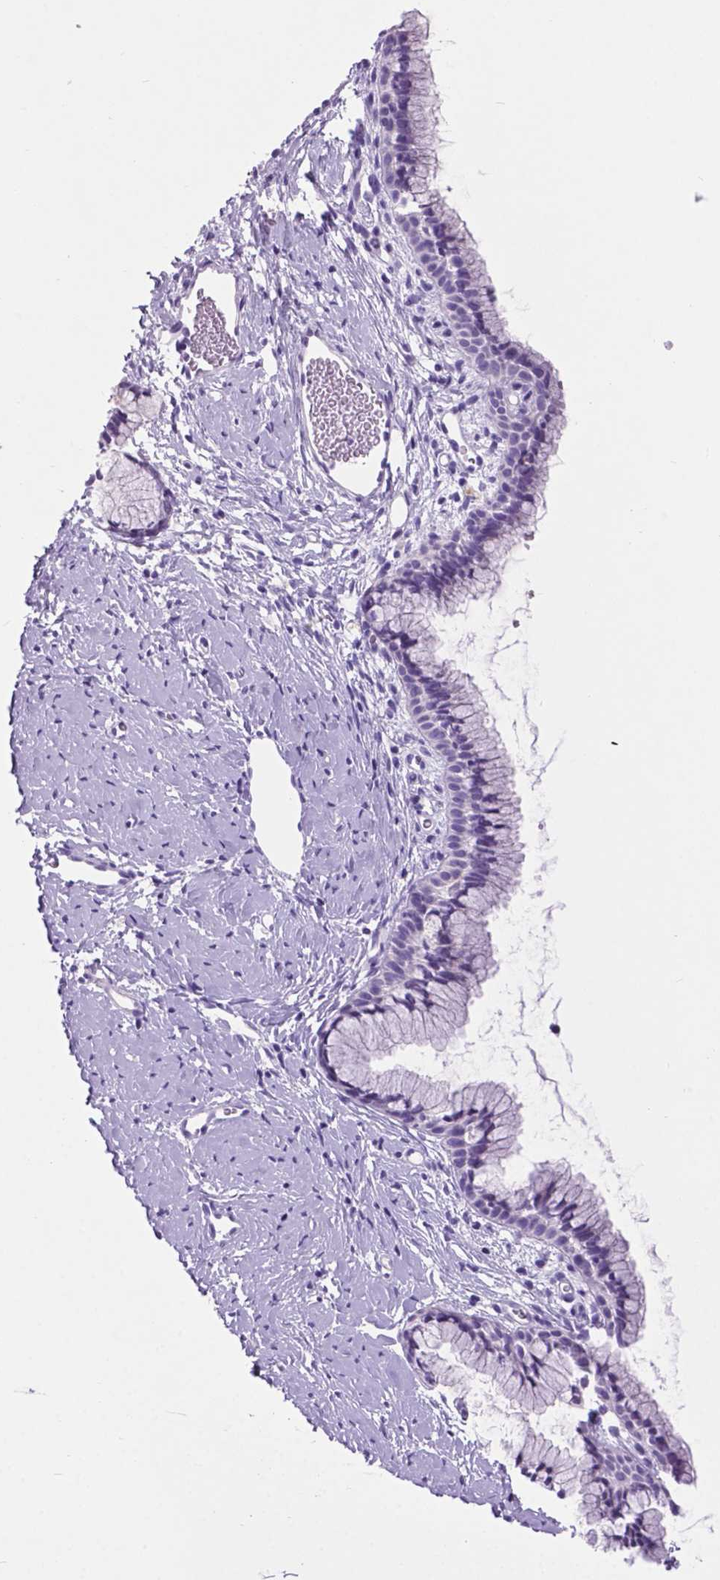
{"staining": {"intensity": "negative", "quantity": "none", "location": "none"}, "tissue": "cervix", "cell_type": "Glandular cells", "image_type": "normal", "snomed": [{"axis": "morphology", "description": "Normal tissue, NOS"}, {"axis": "topography", "description": "Cervix"}], "caption": "Glandular cells show no significant staining in normal cervix.", "gene": "ARMS2", "patient": {"sex": "female", "age": 40}}